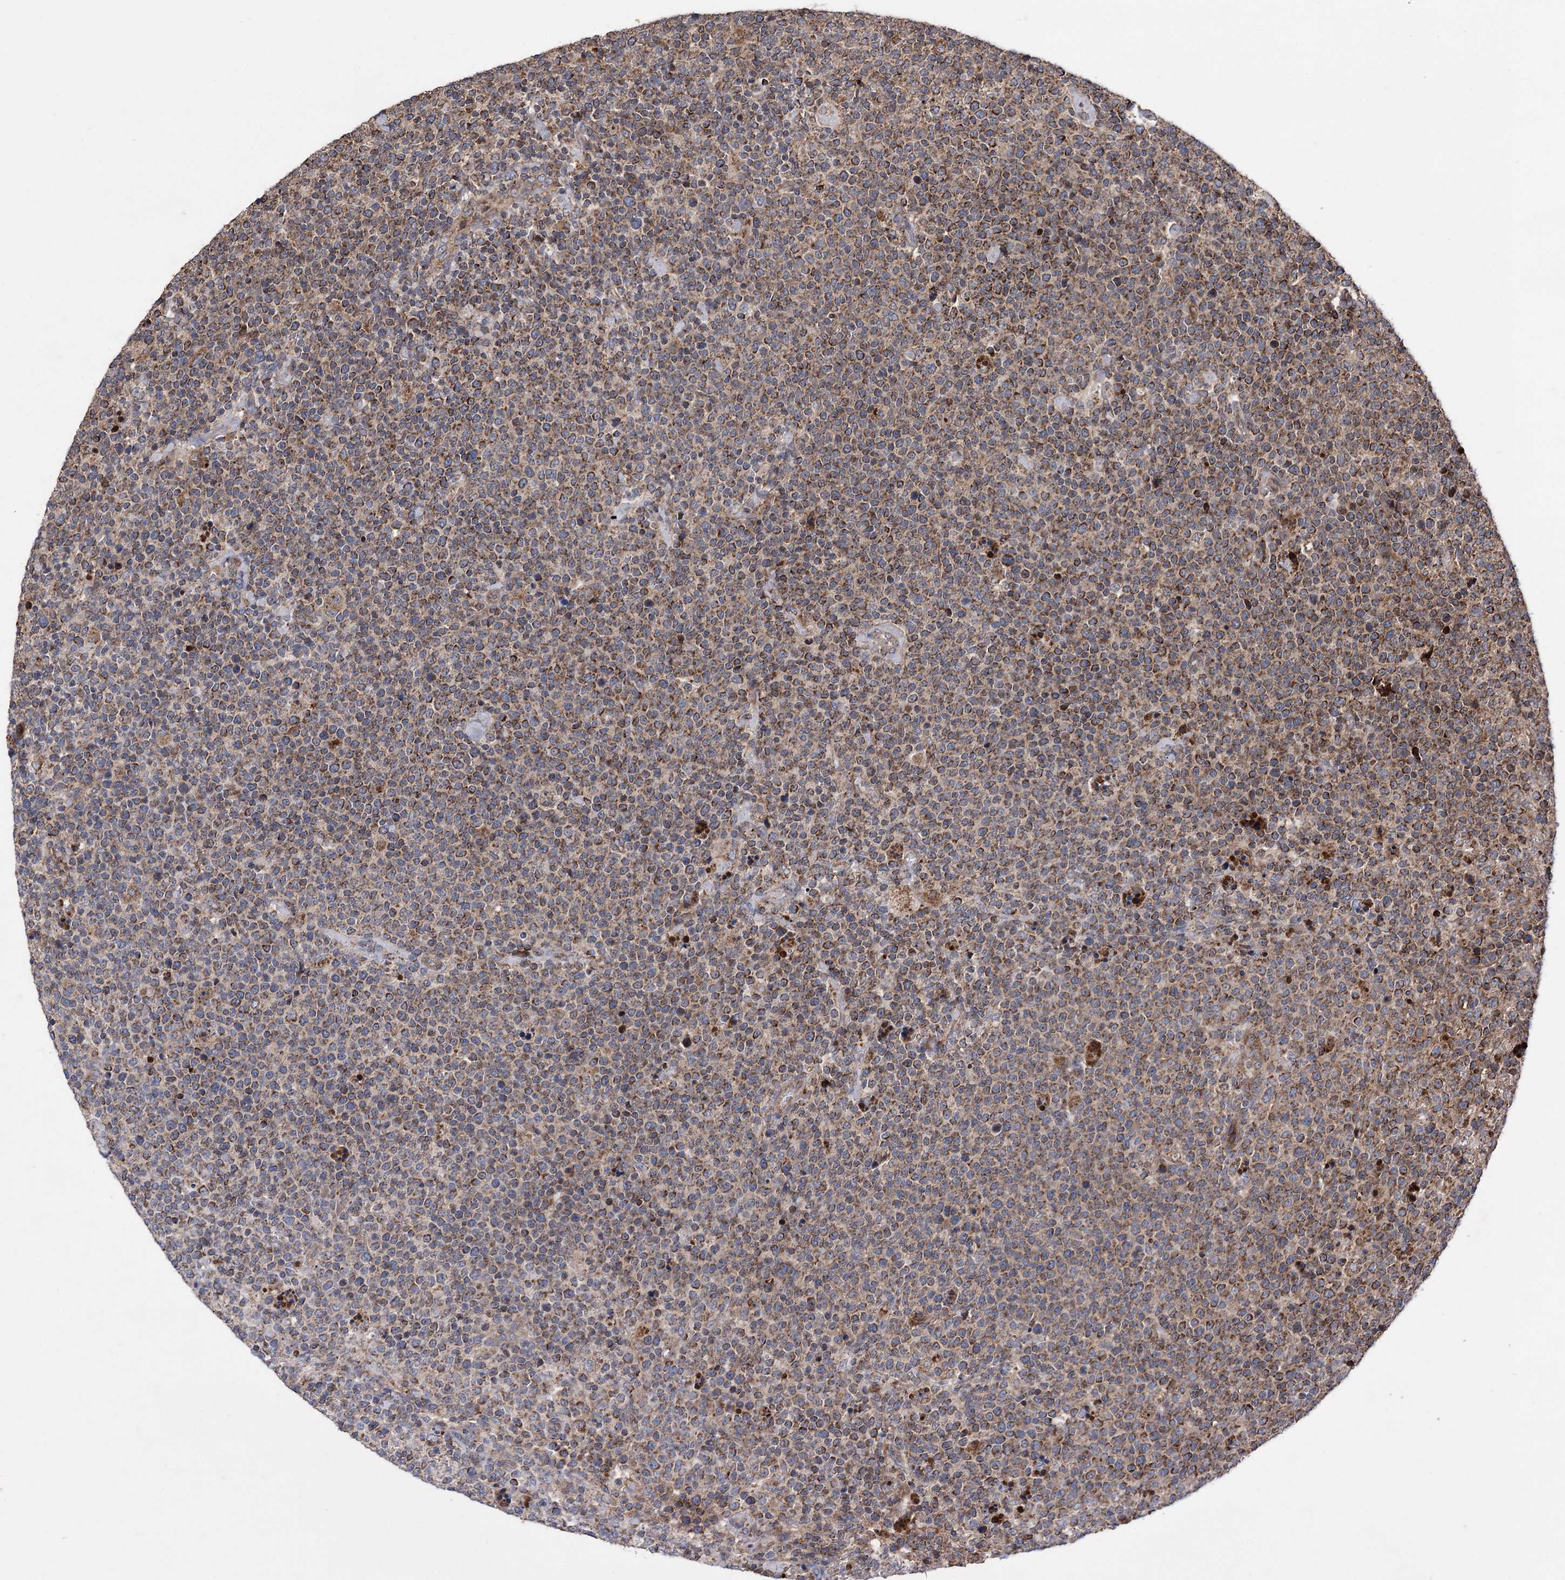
{"staining": {"intensity": "strong", "quantity": "25%-75%", "location": "cytoplasmic/membranous"}, "tissue": "lymphoma", "cell_type": "Tumor cells", "image_type": "cancer", "snomed": [{"axis": "morphology", "description": "Malignant lymphoma, non-Hodgkin's type, High grade"}, {"axis": "topography", "description": "Lymph node"}], "caption": "Human lymphoma stained with a protein marker displays strong staining in tumor cells.", "gene": "RASSF3", "patient": {"sex": "male", "age": 61}}